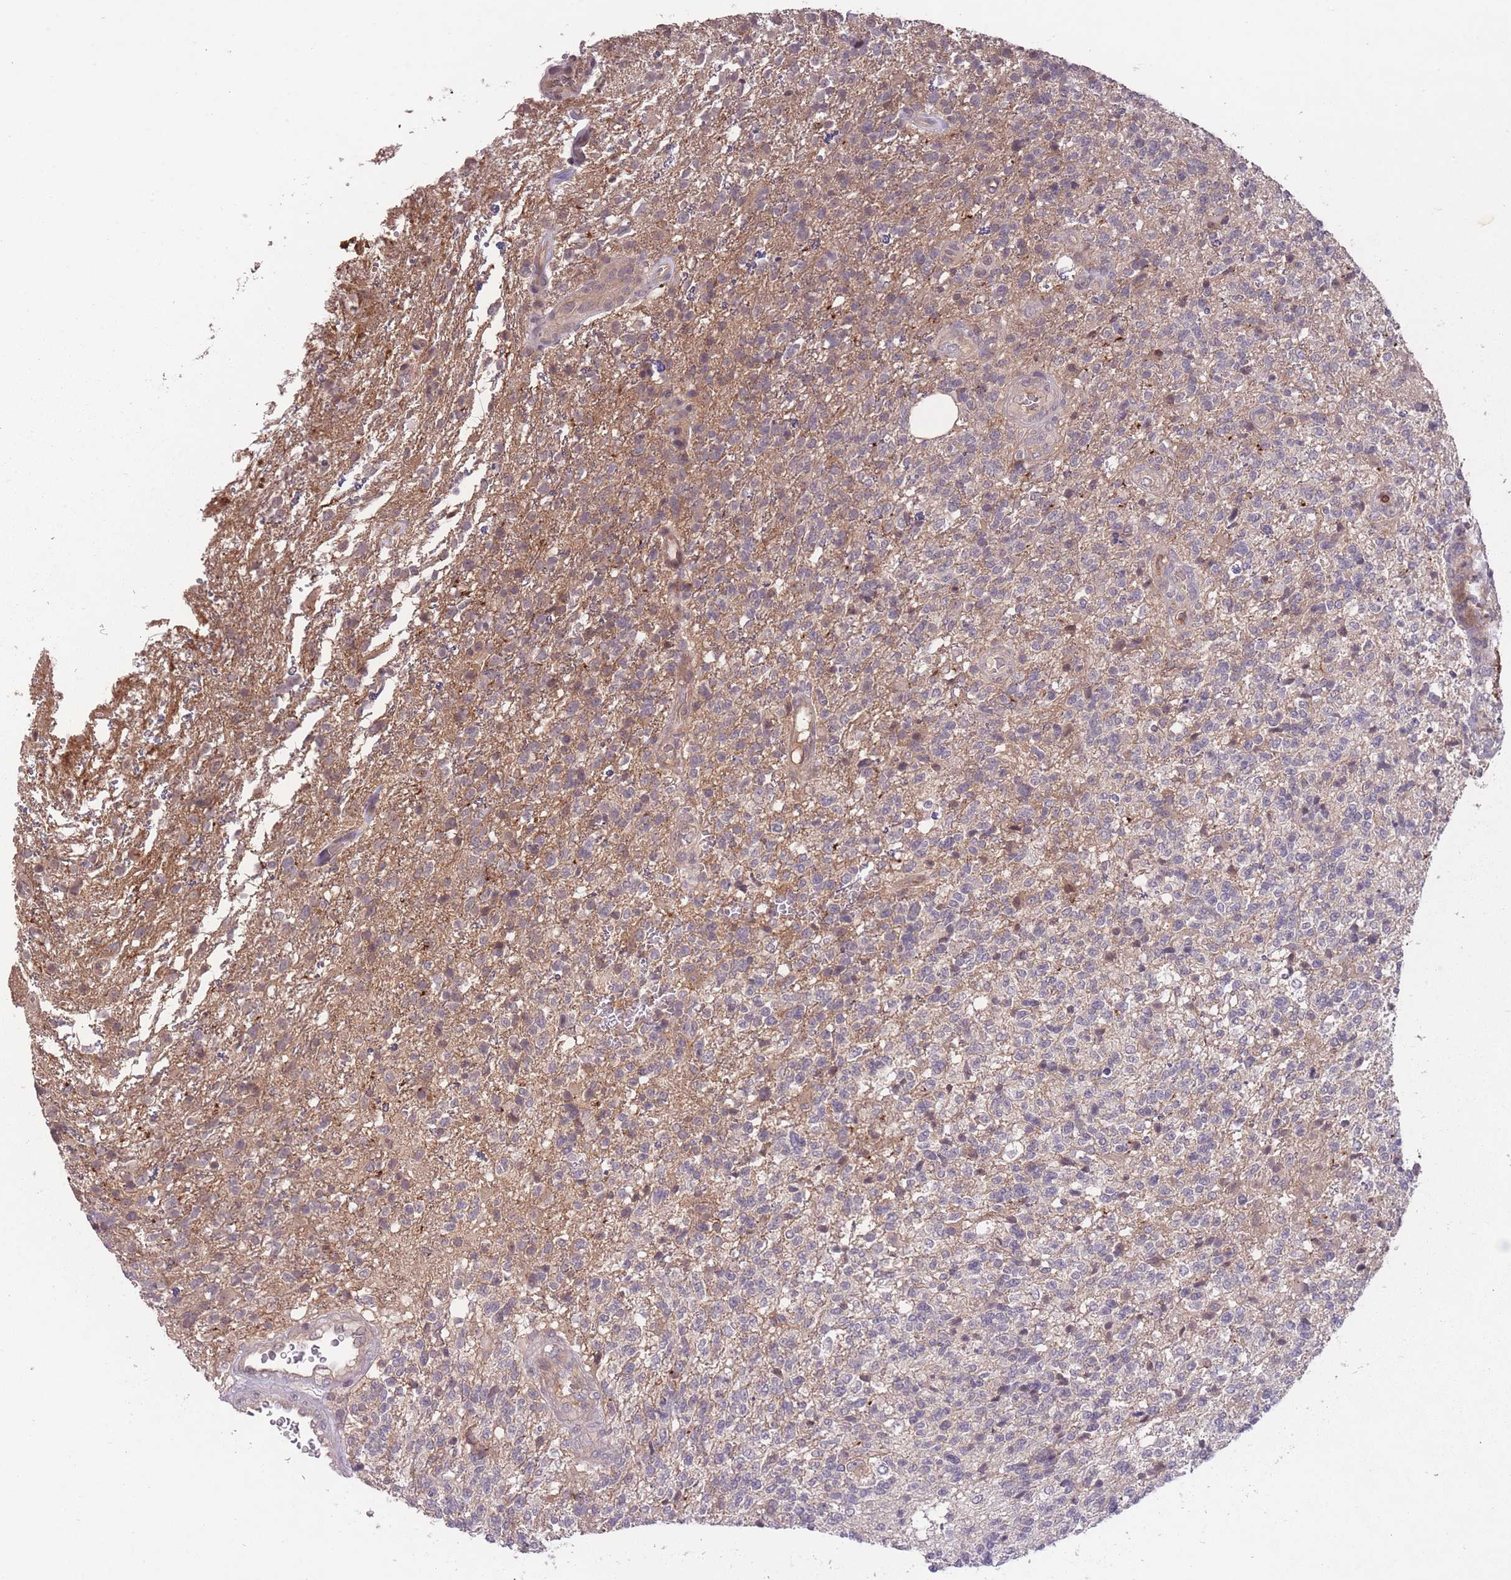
{"staining": {"intensity": "weak", "quantity": "<25%", "location": "nuclear"}, "tissue": "glioma", "cell_type": "Tumor cells", "image_type": "cancer", "snomed": [{"axis": "morphology", "description": "Glioma, malignant, High grade"}, {"axis": "topography", "description": "Brain"}], "caption": "The histopathology image shows no staining of tumor cells in glioma.", "gene": "ADCYAP1R1", "patient": {"sex": "male", "age": 56}}